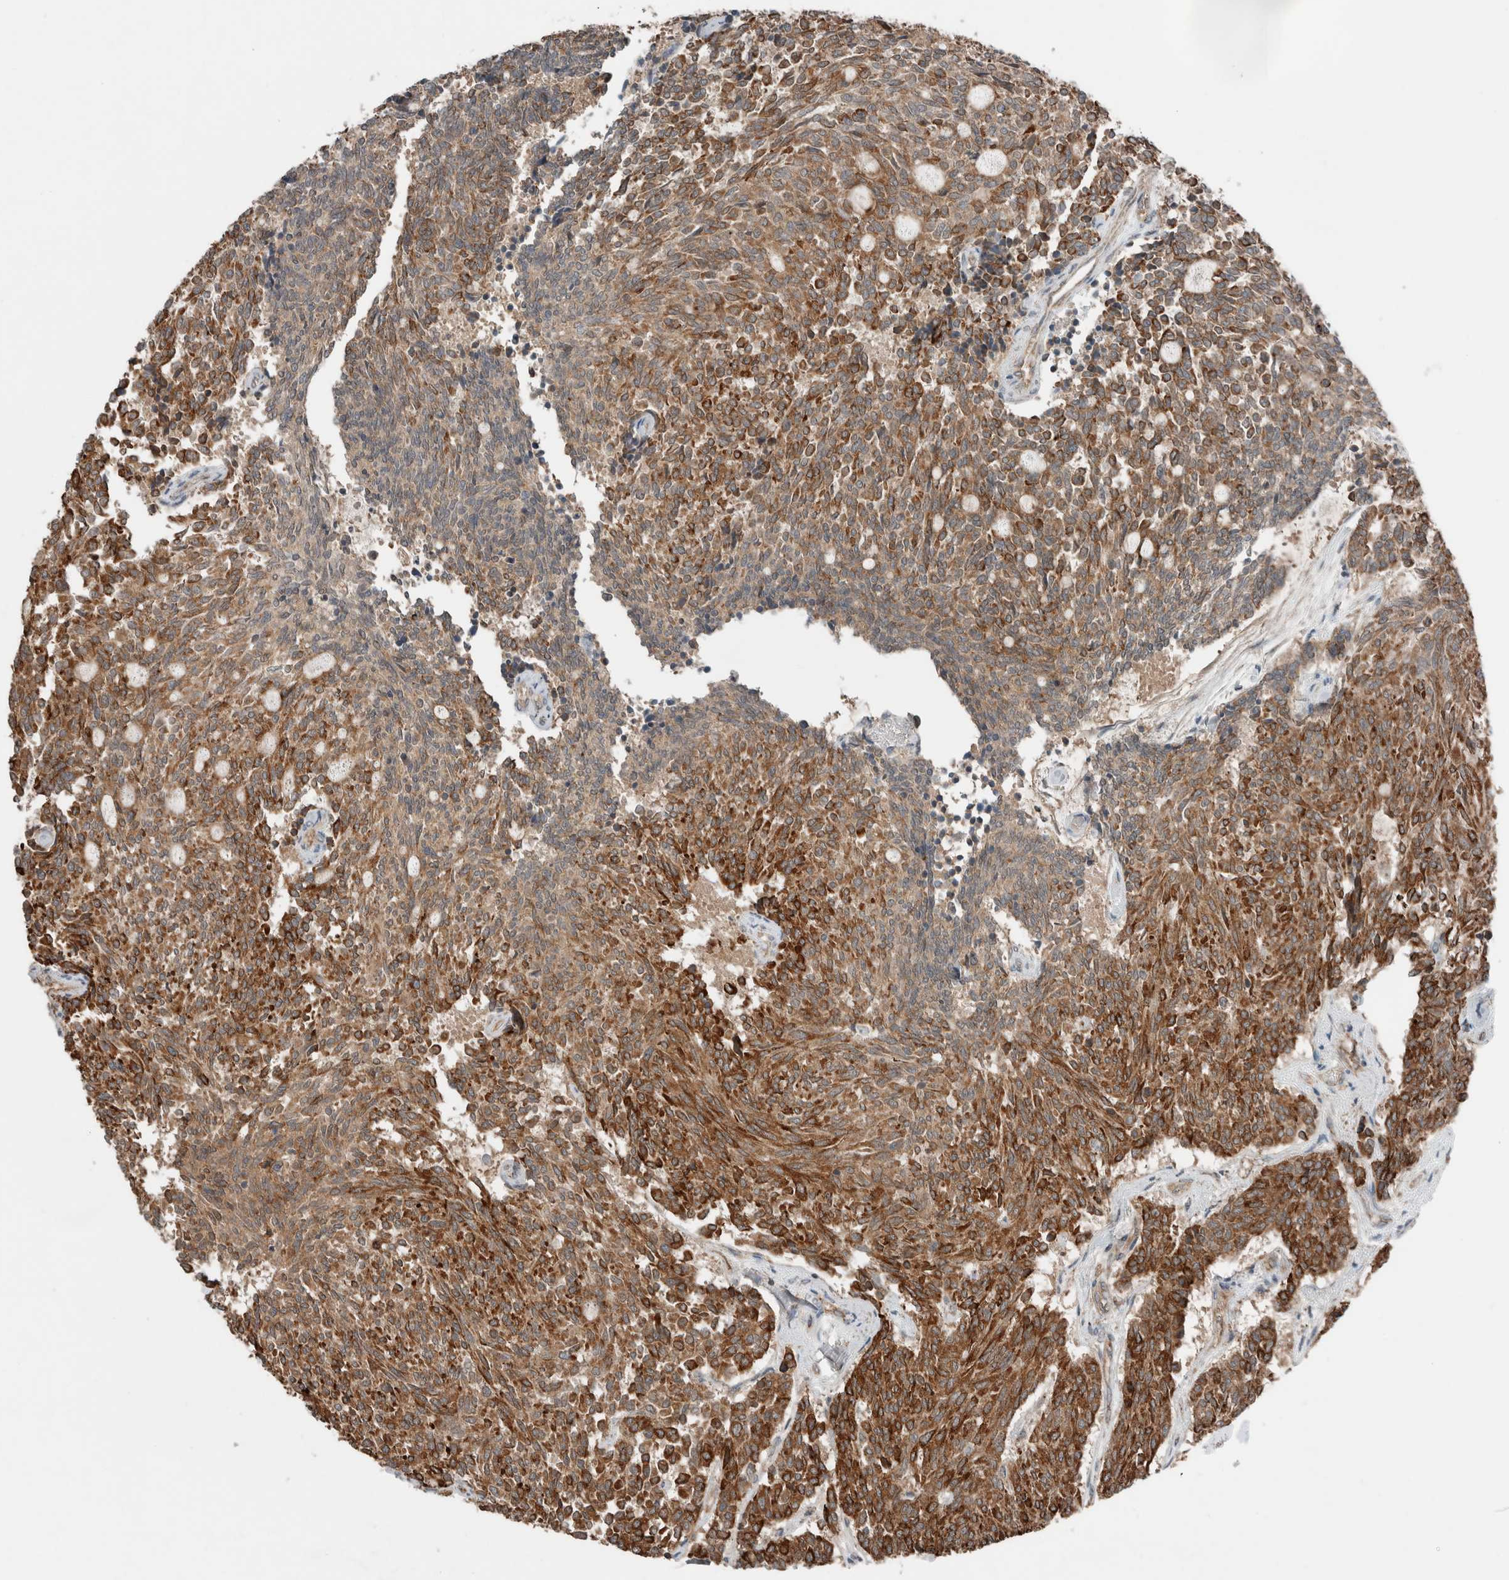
{"staining": {"intensity": "strong", "quantity": ">75%", "location": "cytoplasmic/membranous"}, "tissue": "carcinoid", "cell_type": "Tumor cells", "image_type": "cancer", "snomed": [{"axis": "morphology", "description": "Carcinoid, malignant, NOS"}, {"axis": "topography", "description": "Pancreas"}], "caption": "High-power microscopy captured an immunohistochemistry (IHC) image of carcinoid (malignant), revealing strong cytoplasmic/membranous staining in about >75% of tumor cells.", "gene": "KLK14", "patient": {"sex": "female", "age": 54}}